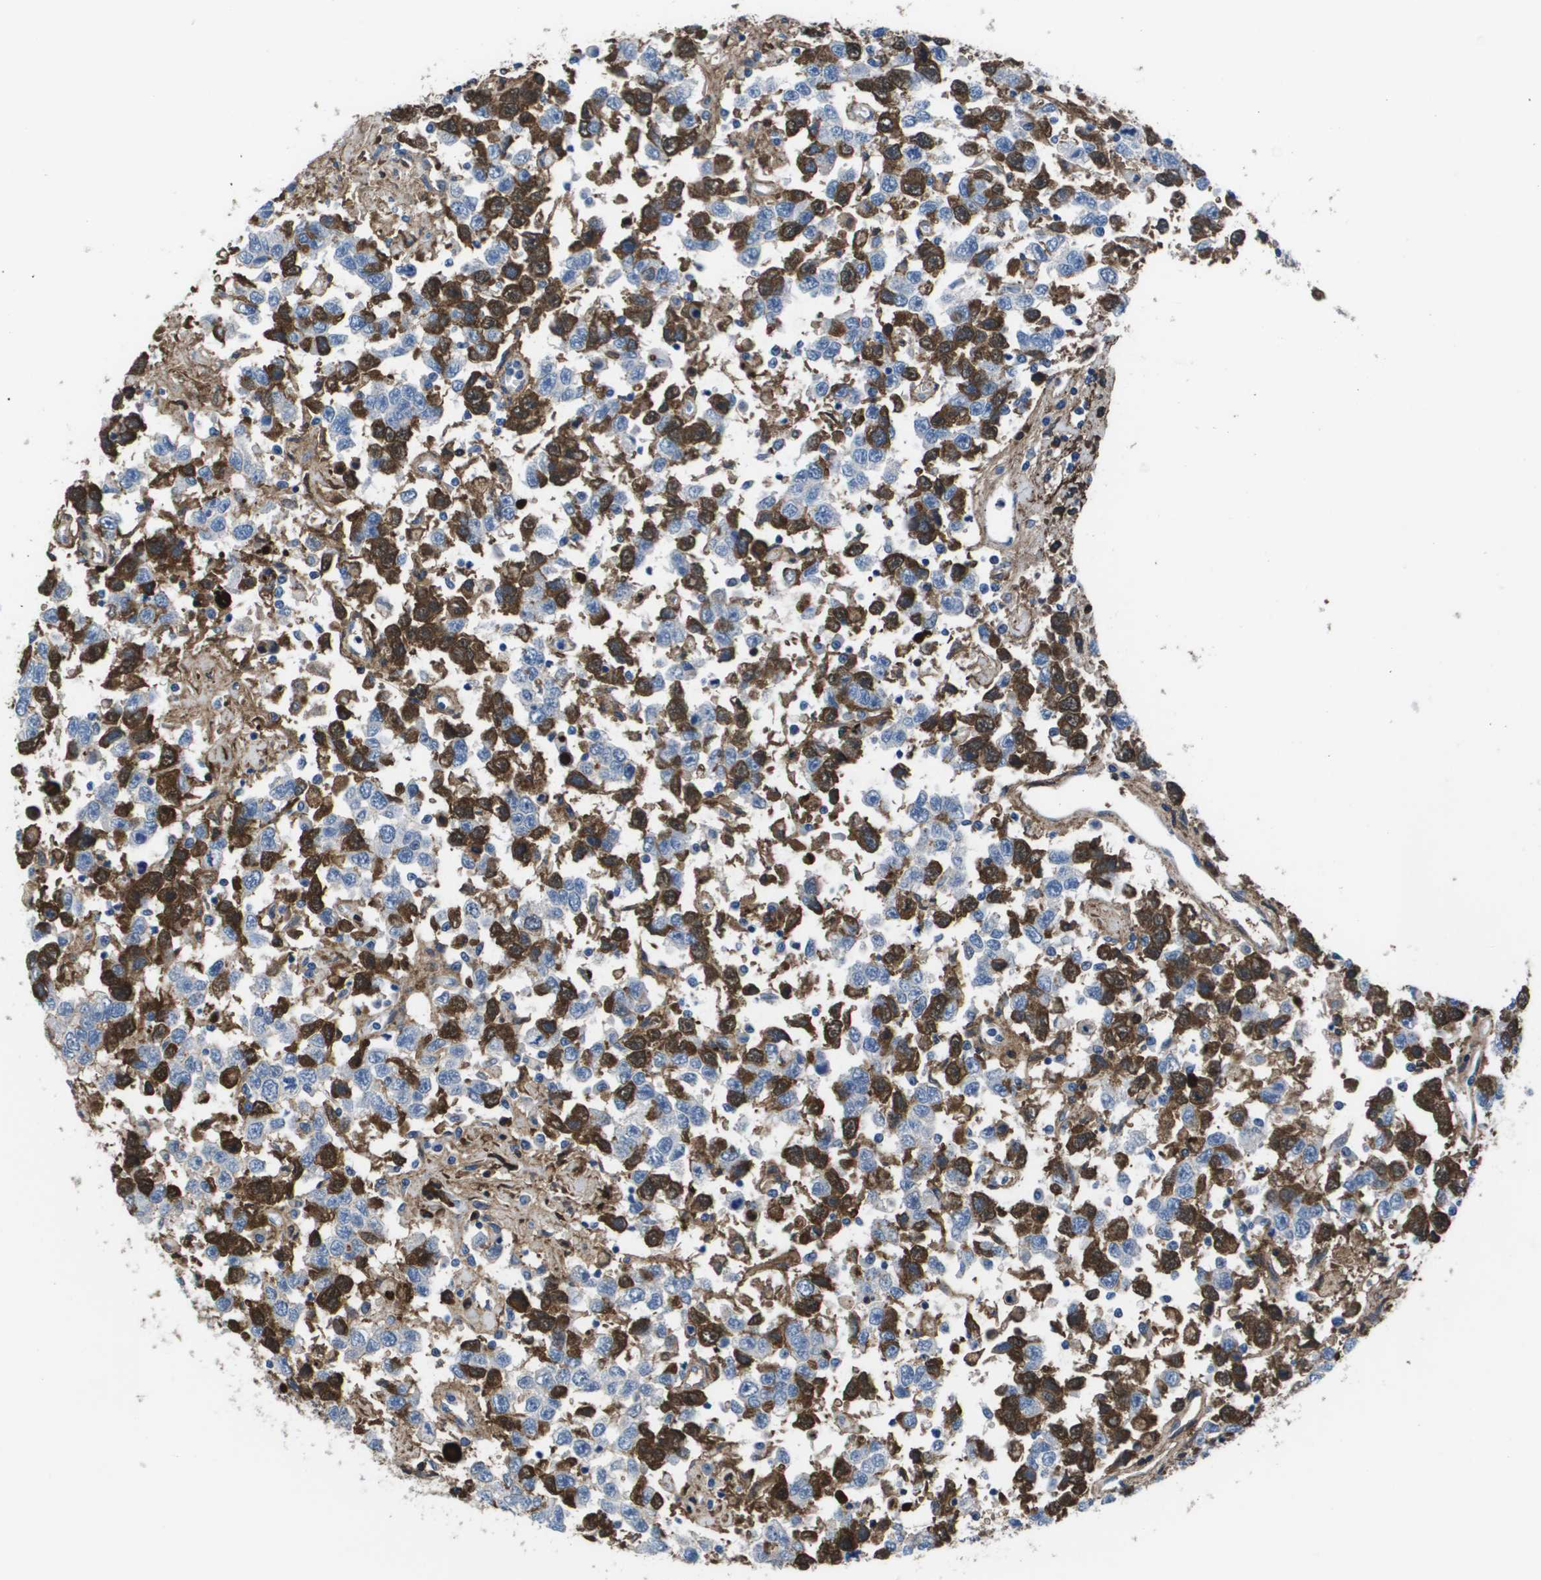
{"staining": {"intensity": "strong", "quantity": "25%-75%", "location": "cytoplasmic/membranous"}, "tissue": "testis cancer", "cell_type": "Tumor cells", "image_type": "cancer", "snomed": [{"axis": "morphology", "description": "Seminoma, NOS"}, {"axis": "topography", "description": "Testis"}], "caption": "A brown stain shows strong cytoplasmic/membranous expression of a protein in human testis seminoma tumor cells.", "gene": "VTN", "patient": {"sex": "male", "age": 41}}